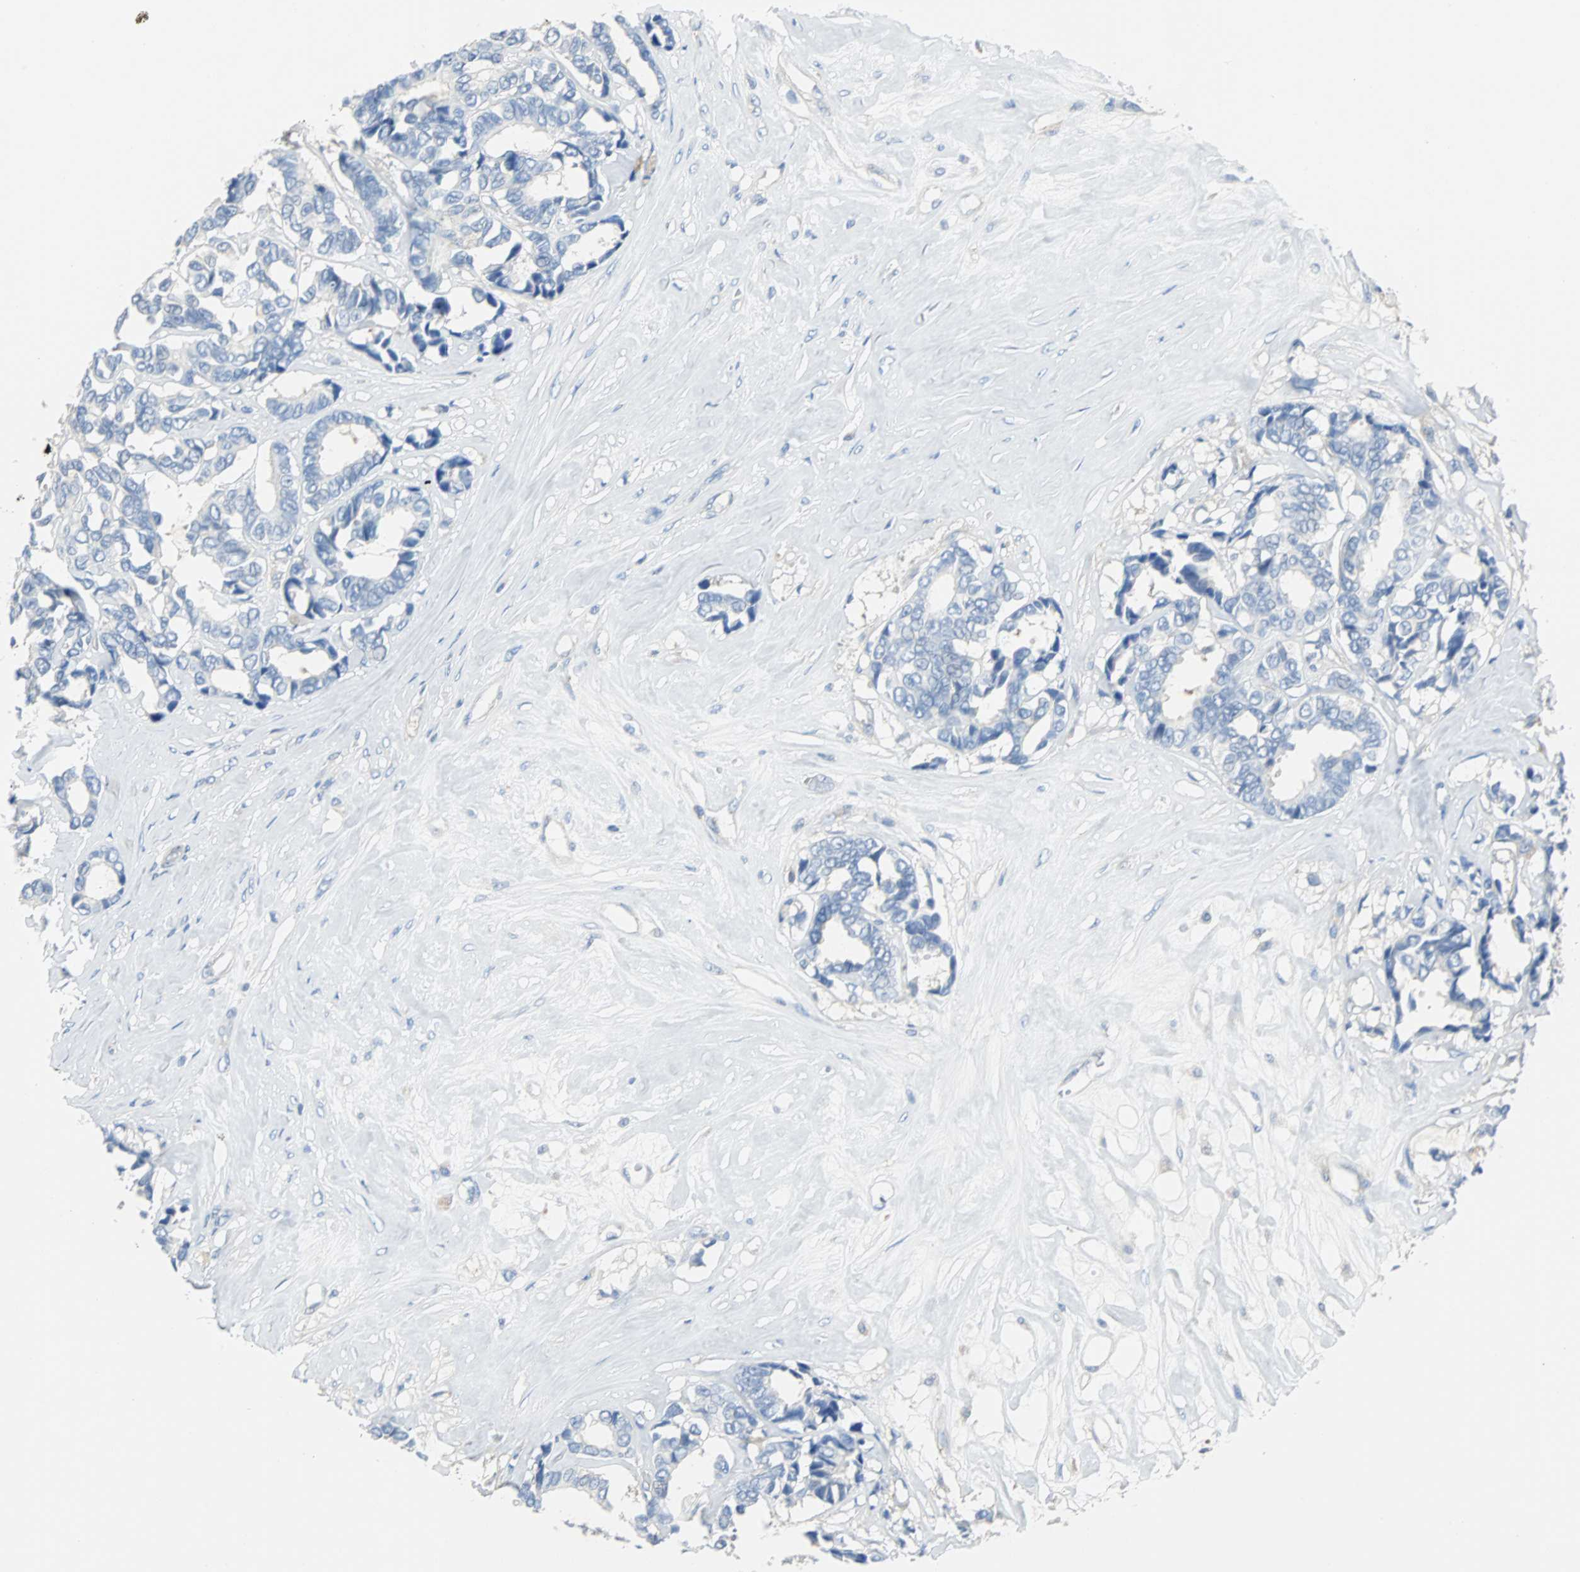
{"staining": {"intensity": "negative", "quantity": "none", "location": "none"}, "tissue": "breast cancer", "cell_type": "Tumor cells", "image_type": "cancer", "snomed": [{"axis": "morphology", "description": "Duct carcinoma"}, {"axis": "topography", "description": "Breast"}], "caption": "A photomicrograph of human breast cancer is negative for staining in tumor cells.", "gene": "TSC22D4", "patient": {"sex": "female", "age": 87}}